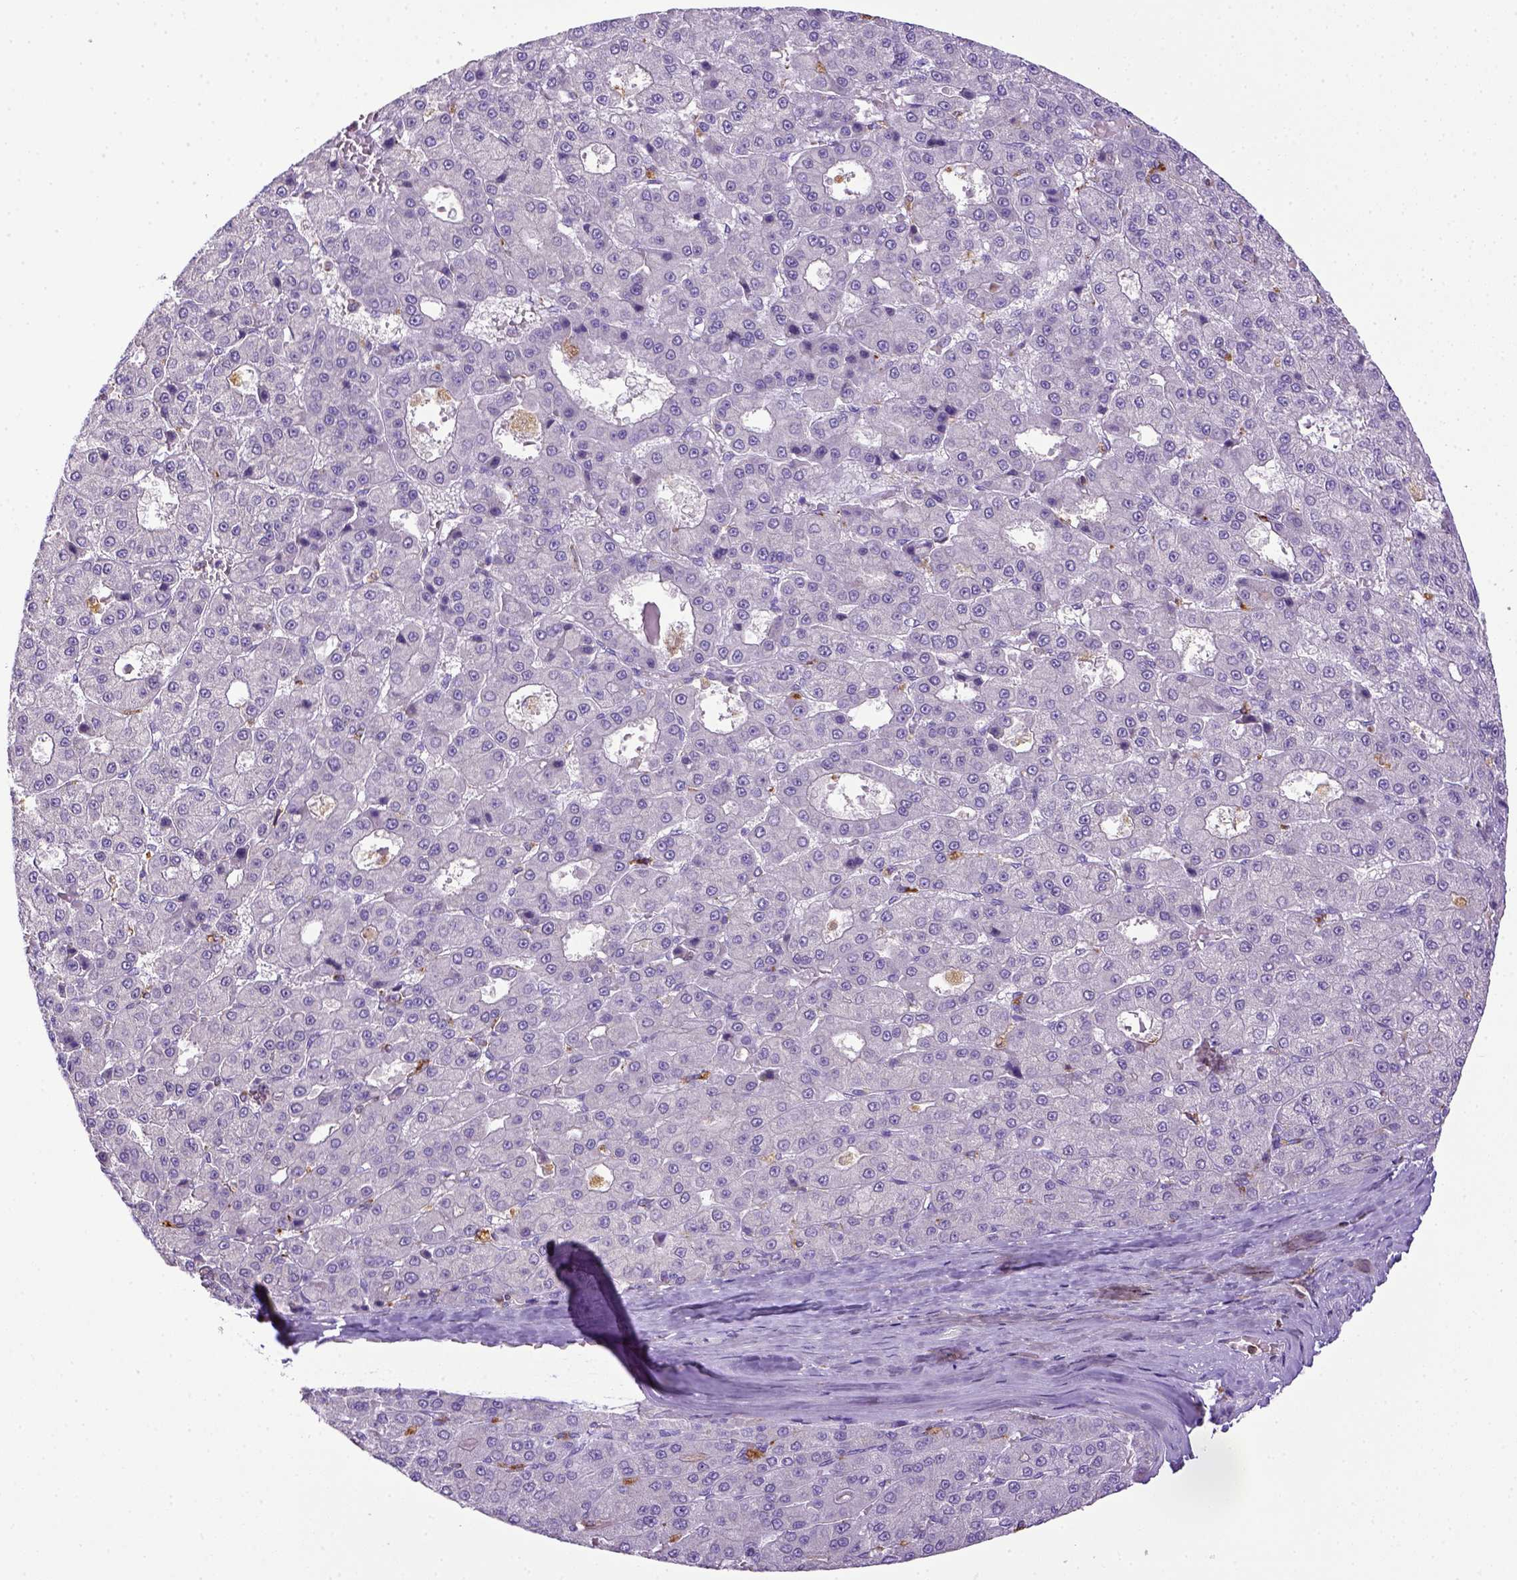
{"staining": {"intensity": "negative", "quantity": "none", "location": "none"}, "tissue": "liver cancer", "cell_type": "Tumor cells", "image_type": "cancer", "snomed": [{"axis": "morphology", "description": "Carcinoma, Hepatocellular, NOS"}, {"axis": "topography", "description": "Liver"}], "caption": "Liver cancer stained for a protein using immunohistochemistry exhibits no positivity tumor cells.", "gene": "CD68", "patient": {"sex": "male", "age": 70}}